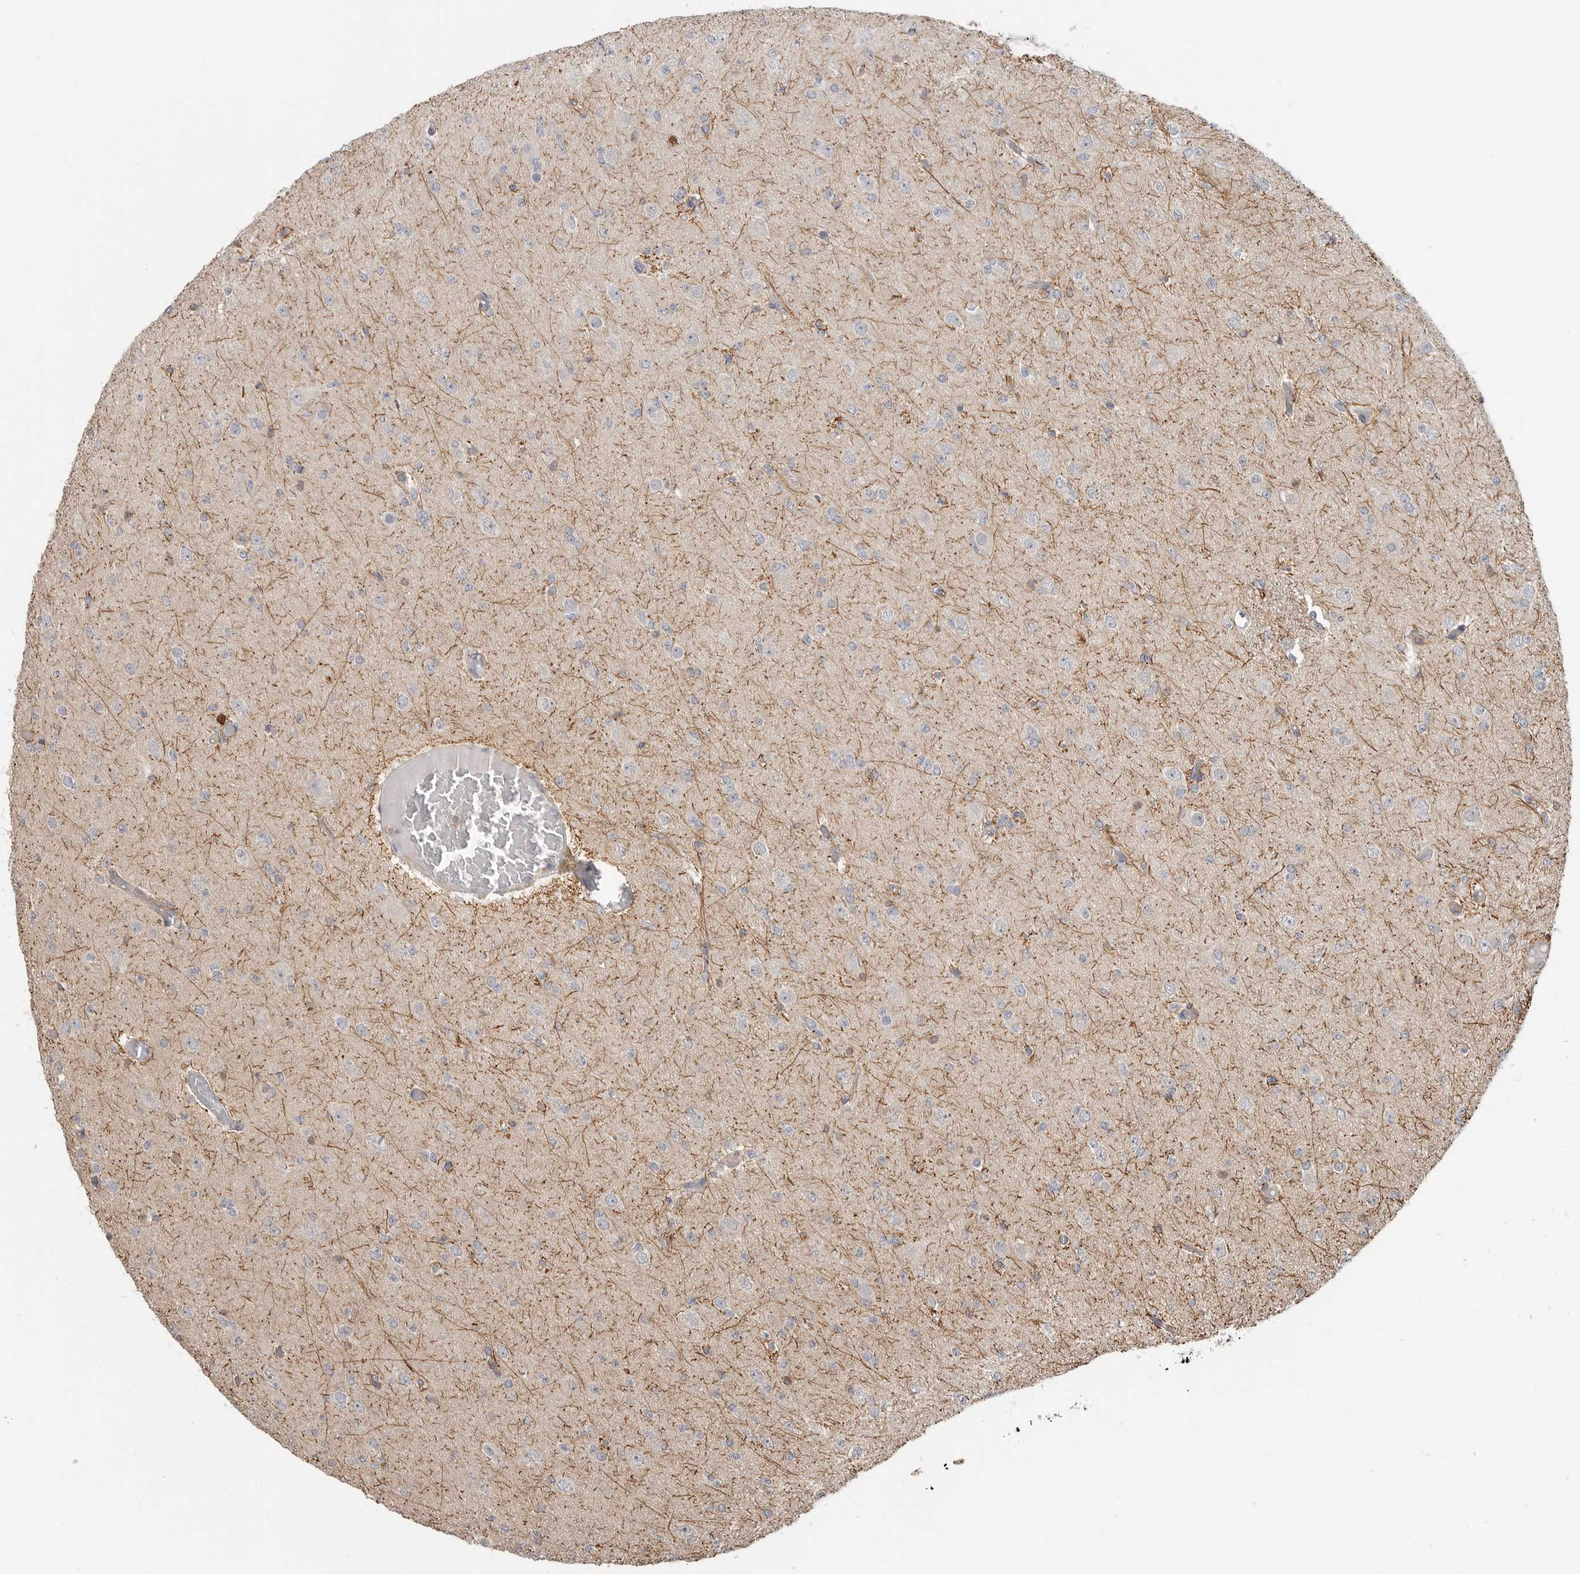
{"staining": {"intensity": "negative", "quantity": "none", "location": "none"}, "tissue": "glioma", "cell_type": "Tumor cells", "image_type": "cancer", "snomed": [{"axis": "morphology", "description": "Glioma, malignant, Low grade"}, {"axis": "topography", "description": "Brain"}], "caption": "Histopathology image shows no significant protein staining in tumor cells of malignant glioma (low-grade). Brightfield microscopy of immunohistochemistry (IHC) stained with DAB (brown) and hematoxylin (blue), captured at high magnification.", "gene": "TOP2A", "patient": {"sex": "female", "age": 22}}